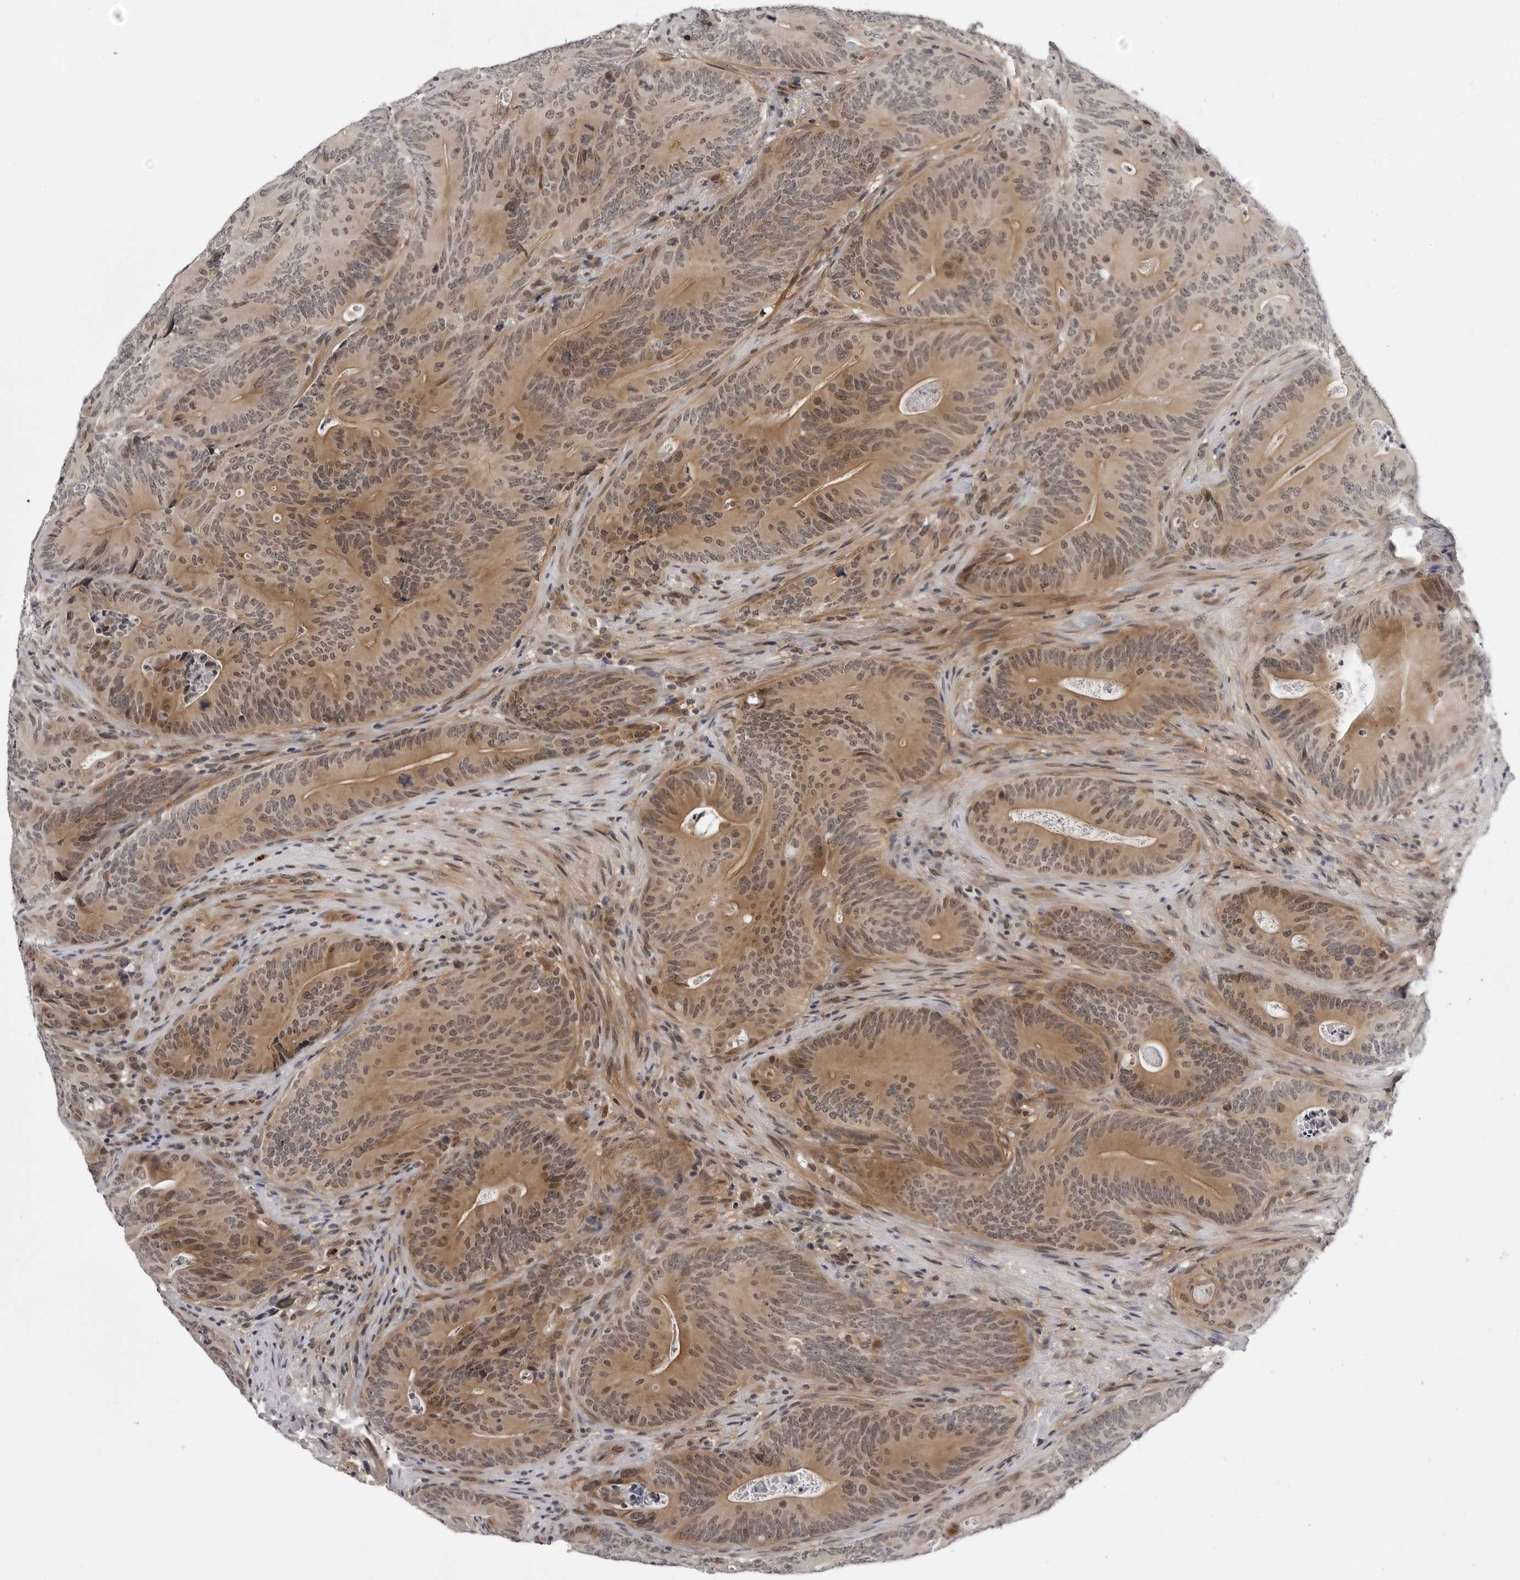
{"staining": {"intensity": "moderate", "quantity": ">75%", "location": "cytoplasmic/membranous,nuclear"}, "tissue": "colorectal cancer", "cell_type": "Tumor cells", "image_type": "cancer", "snomed": [{"axis": "morphology", "description": "Normal tissue, NOS"}, {"axis": "topography", "description": "Colon"}], "caption": "Immunohistochemistry (IHC) image of neoplastic tissue: human colorectal cancer stained using immunohistochemistry (IHC) reveals medium levels of moderate protein expression localized specifically in the cytoplasmic/membranous and nuclear of tumor cells, appearing as a cytoplasmic/membranous and nuclear brown color.", "gene": "KIAA1614", "patient": {"sex": "female", "age": 82}}